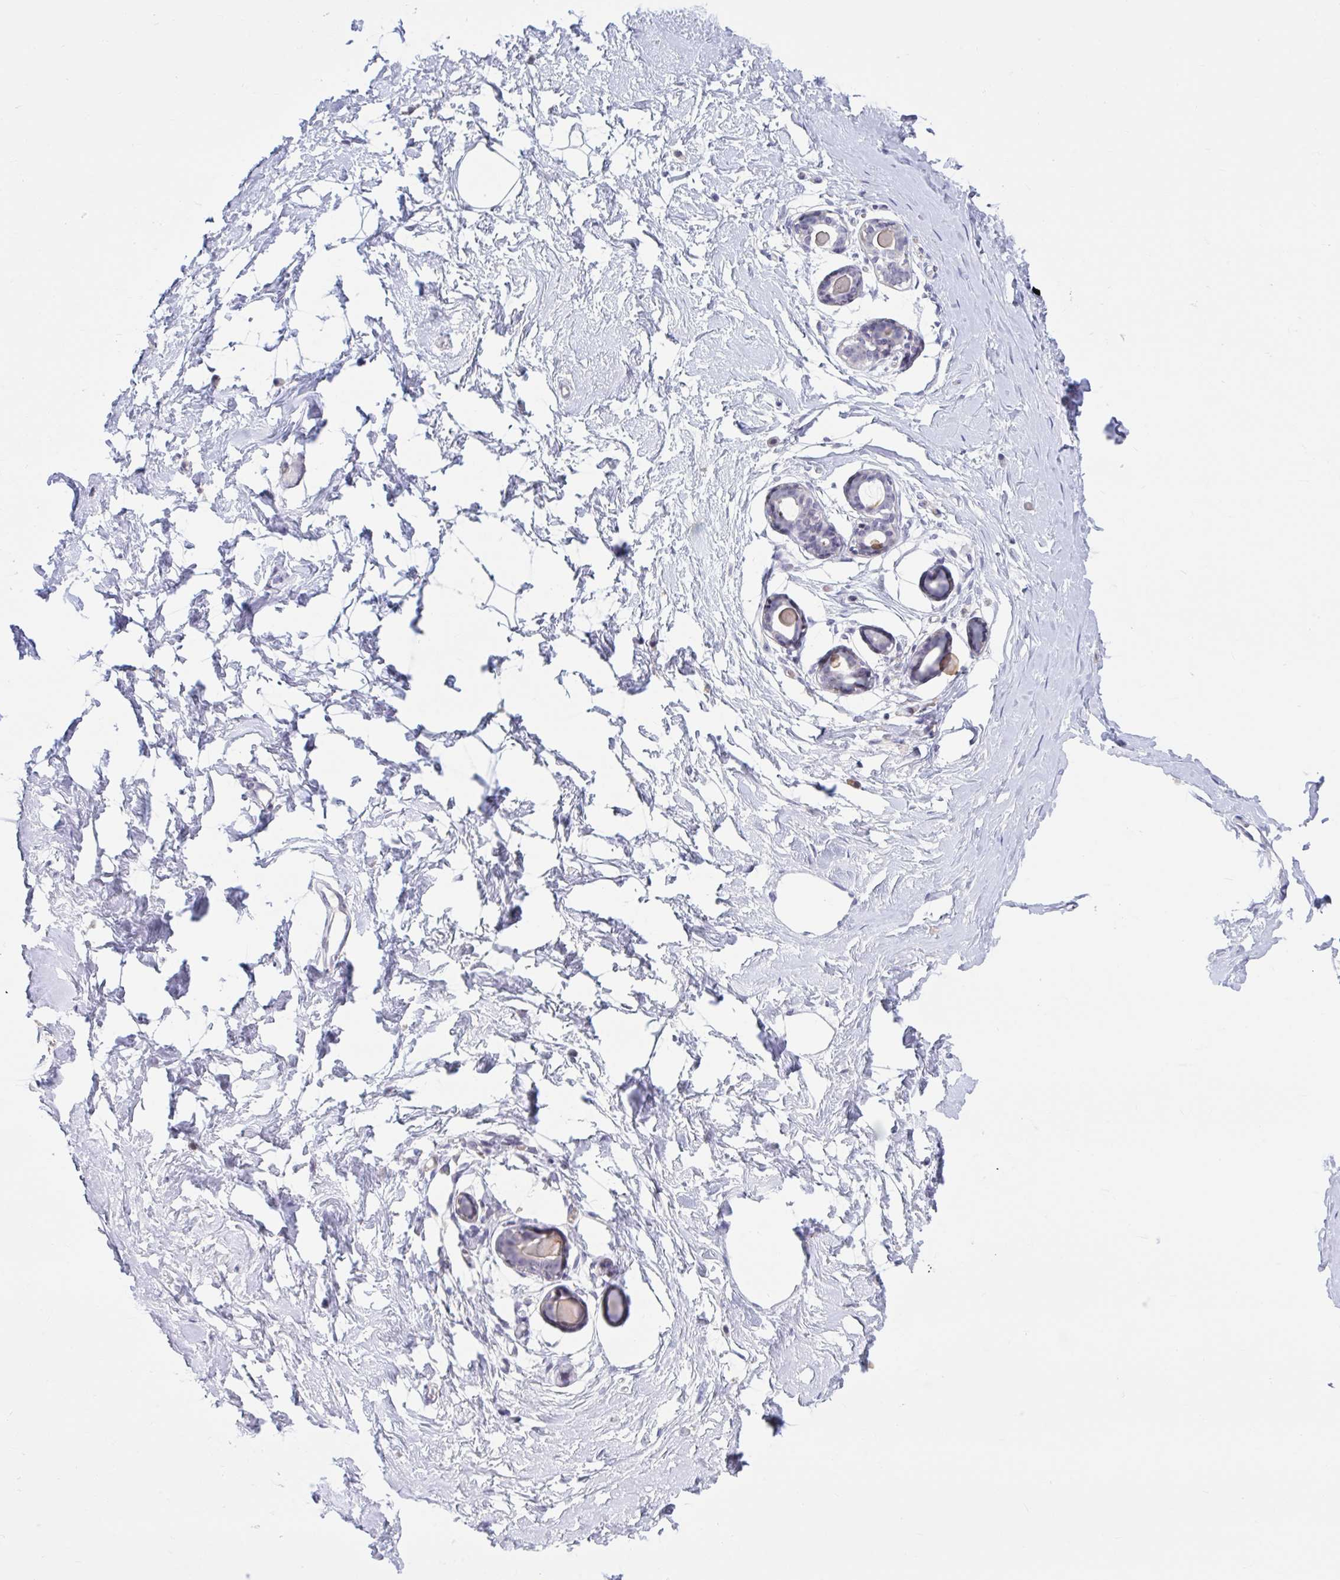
{"staining": {"intensity": "negative", "quantity": "none", "location": "none"}, "tissue": "breast", "cell_type": "Adipocytes", "image_type": "normal", "snomed": [{"axis": "morphology", "description": "Normal tissue, NOS"}, {"axis": "topography", "description": "Breast"}], "caption": "Histopathology image shows no protein expression in adipocytes of unremarkable breast.", "gene": "CNGB3", "patient": {"sex": "female", "age": 45}}